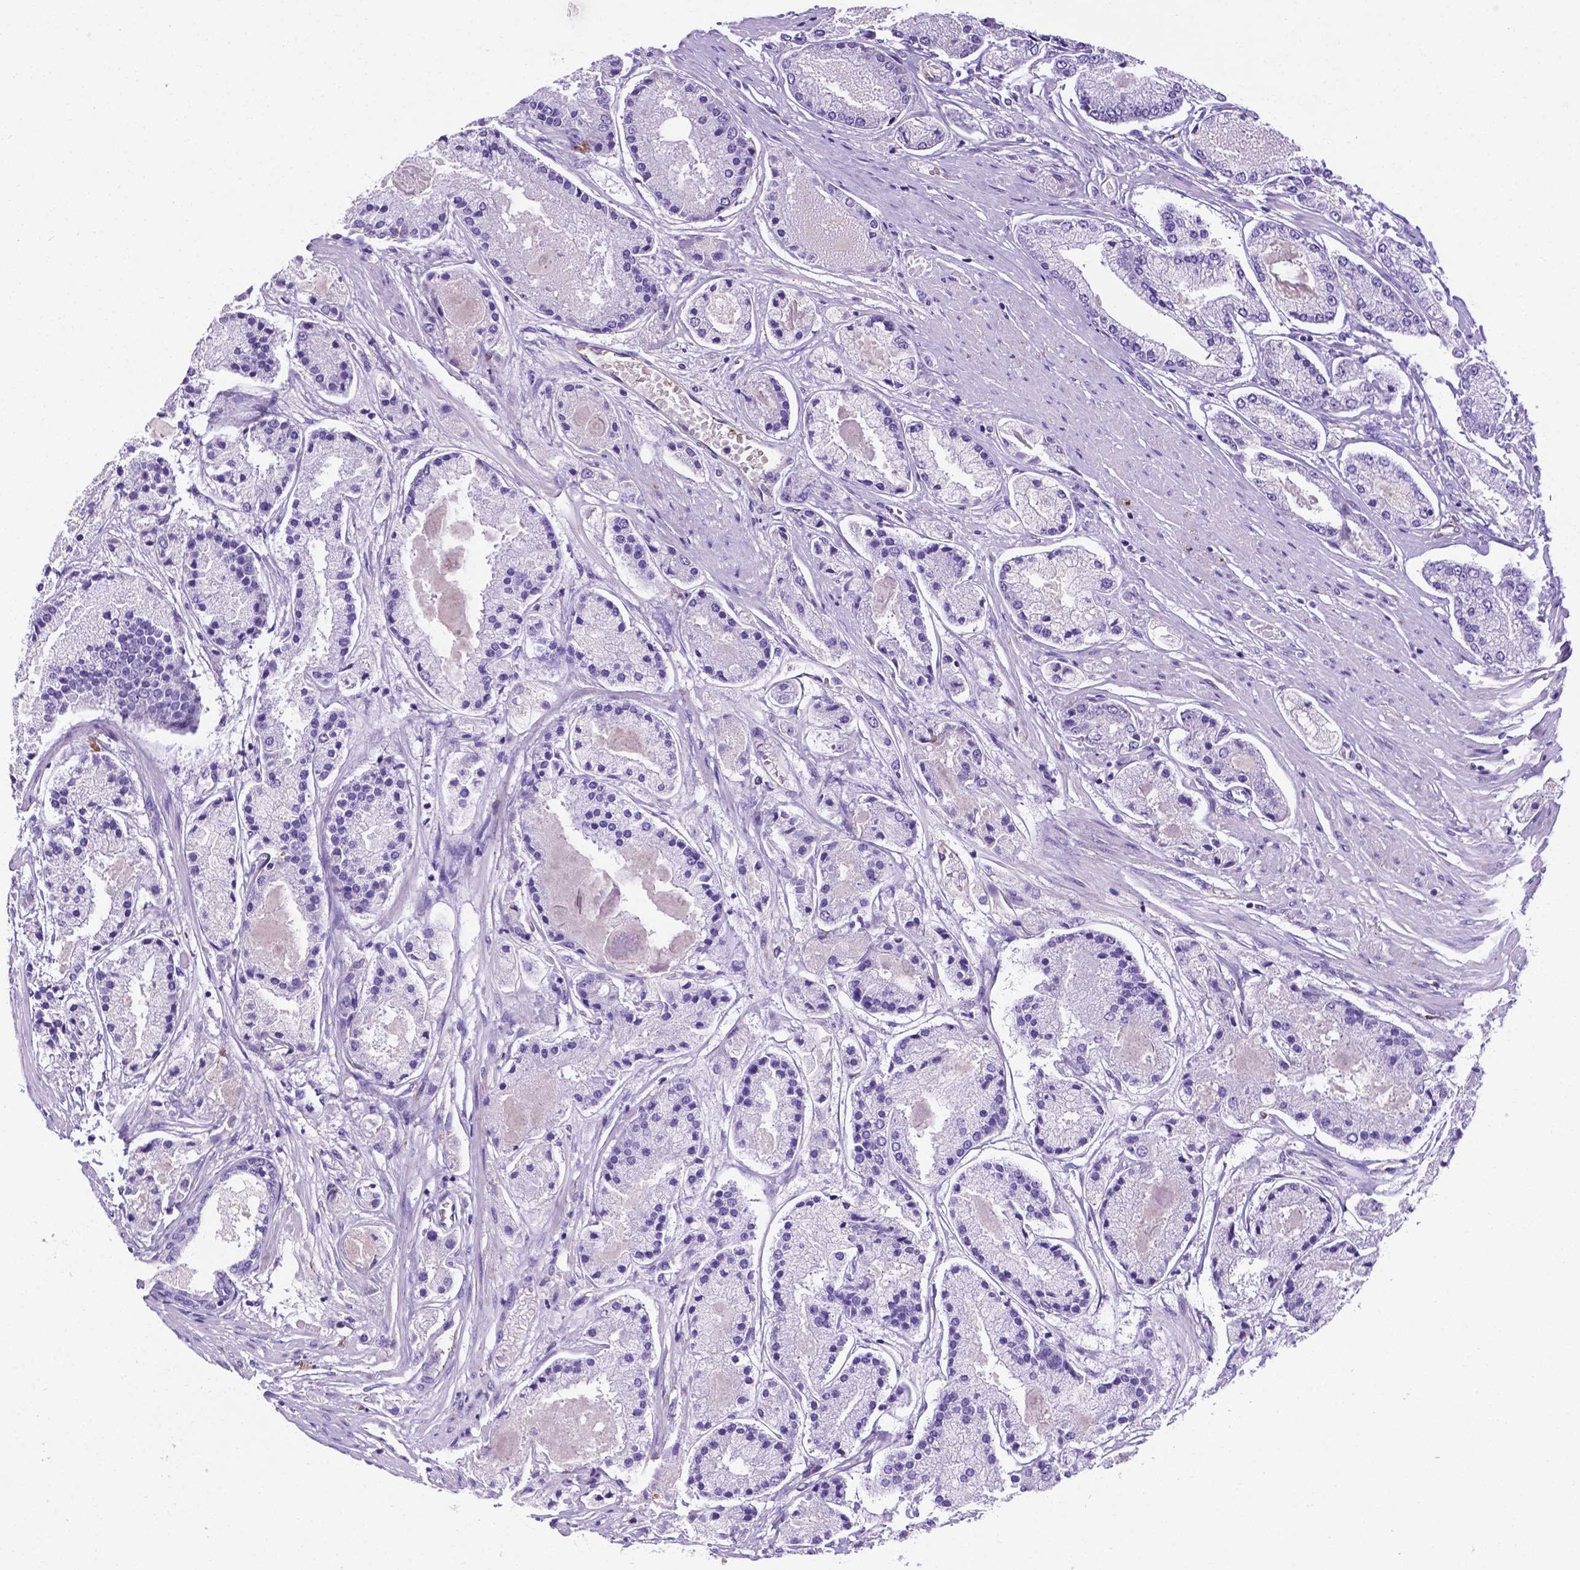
{"staining": {"intensity": "negative", "quantity": "none", "location": "none"}, "tissue": "prostate cancer", "cell_type": "Tumor cells", "image_type": "cancer", "snomed": [{"axis": "morphology", "description": "Adenocarcinoma, High grade"}, {"axis": "topography", "description": "Prostate"}], "caption": "Tumor cells are negative for brown protein staining in prostate high-grade adenocarcinoma.", "gene": "APOE", "patient": {"sex": "male", "age": 67}}